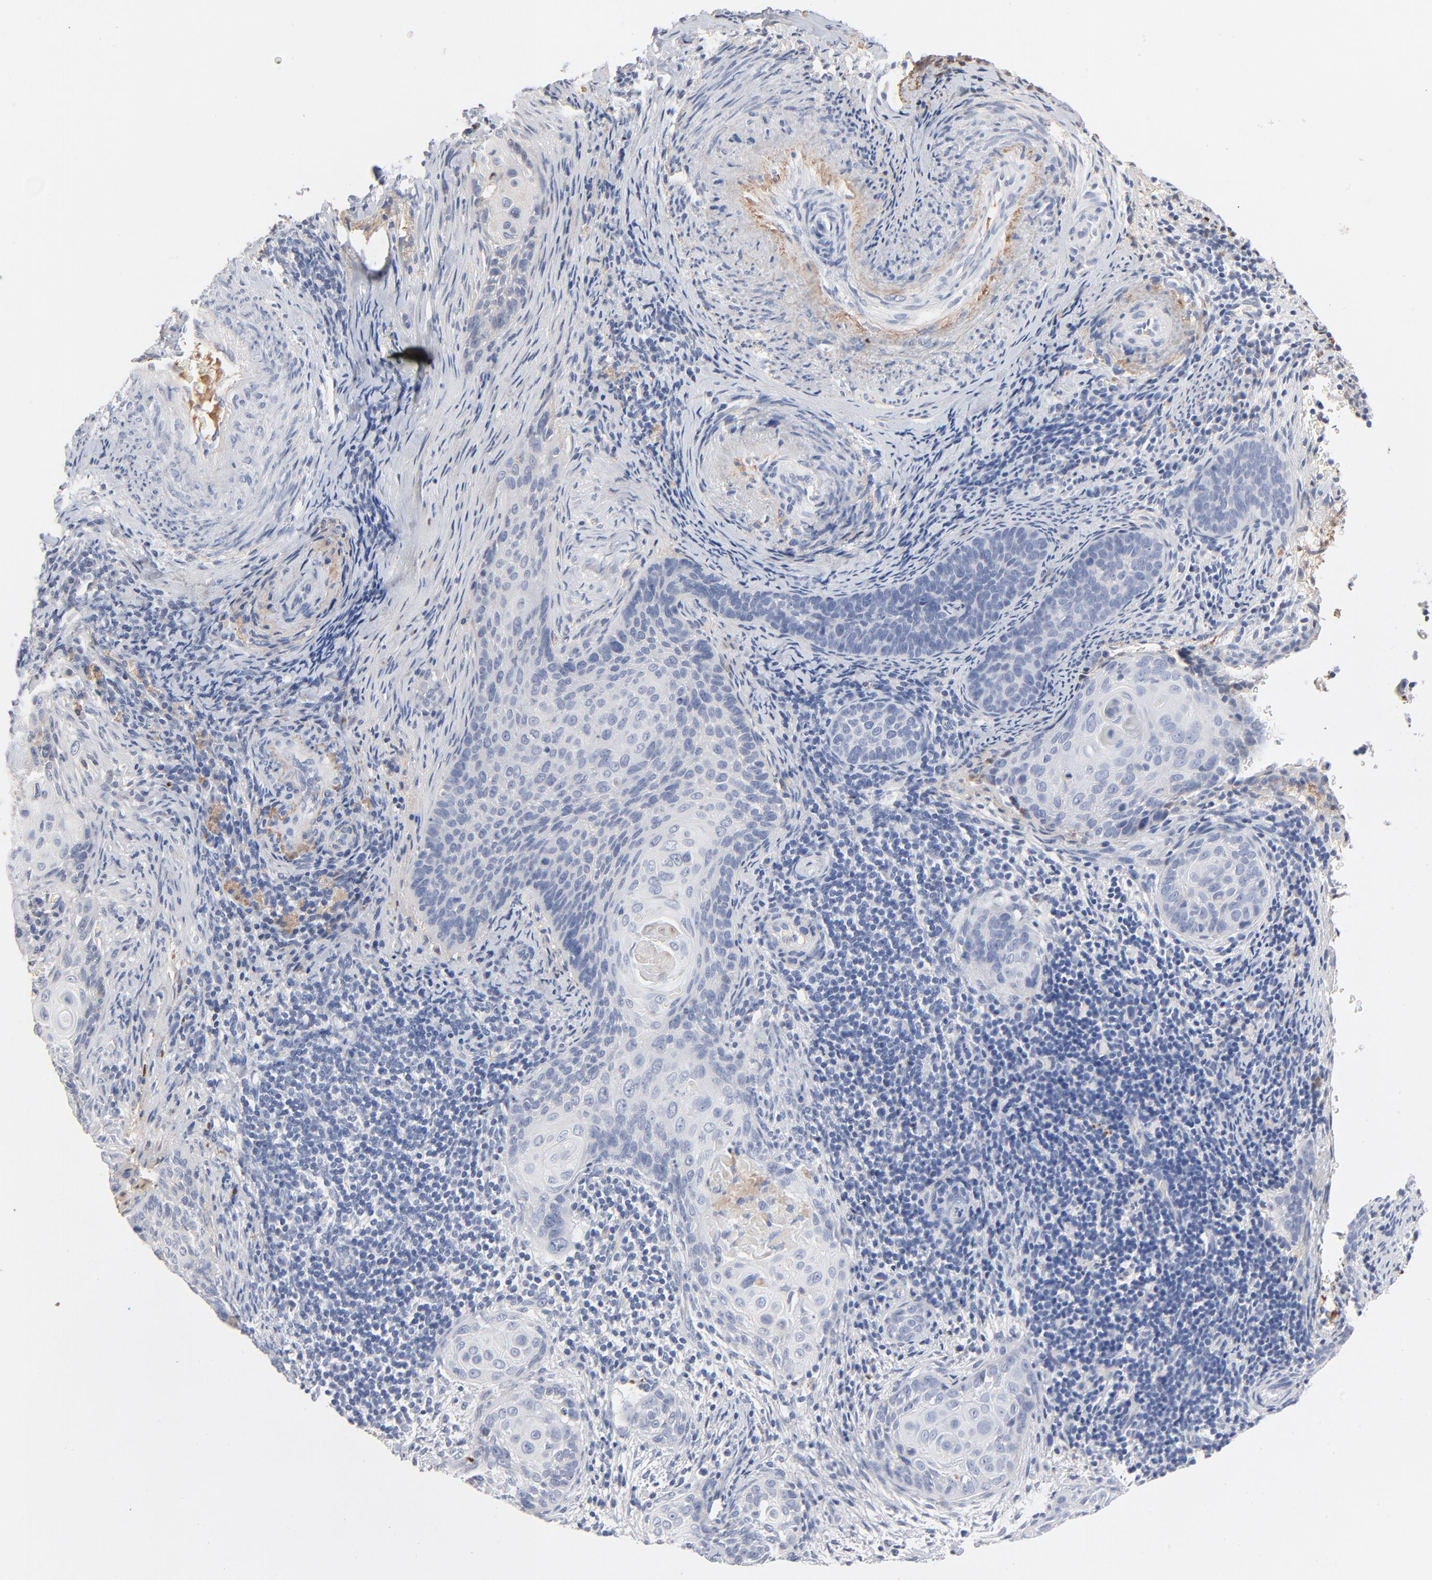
{"staining": {"intensity": "negative", "quantity": "none", "location": "none"}, "tissue": "cervical cancer", "cell_type": "Tumor cells", "image_type": "cancer", "snomed": [{"axis": "morphology", "description": "Squamous cell carcinoma, NOS"}, {"axis": "topography", "description": "Cervix"}], "caption": "This is a image of IHC staining of cervical cancer (squamous cell carcinoma), which shows no positivity in tumor cells.", "gene": "SERPINA4", "patient": {"sex": "female", "age": 33}}